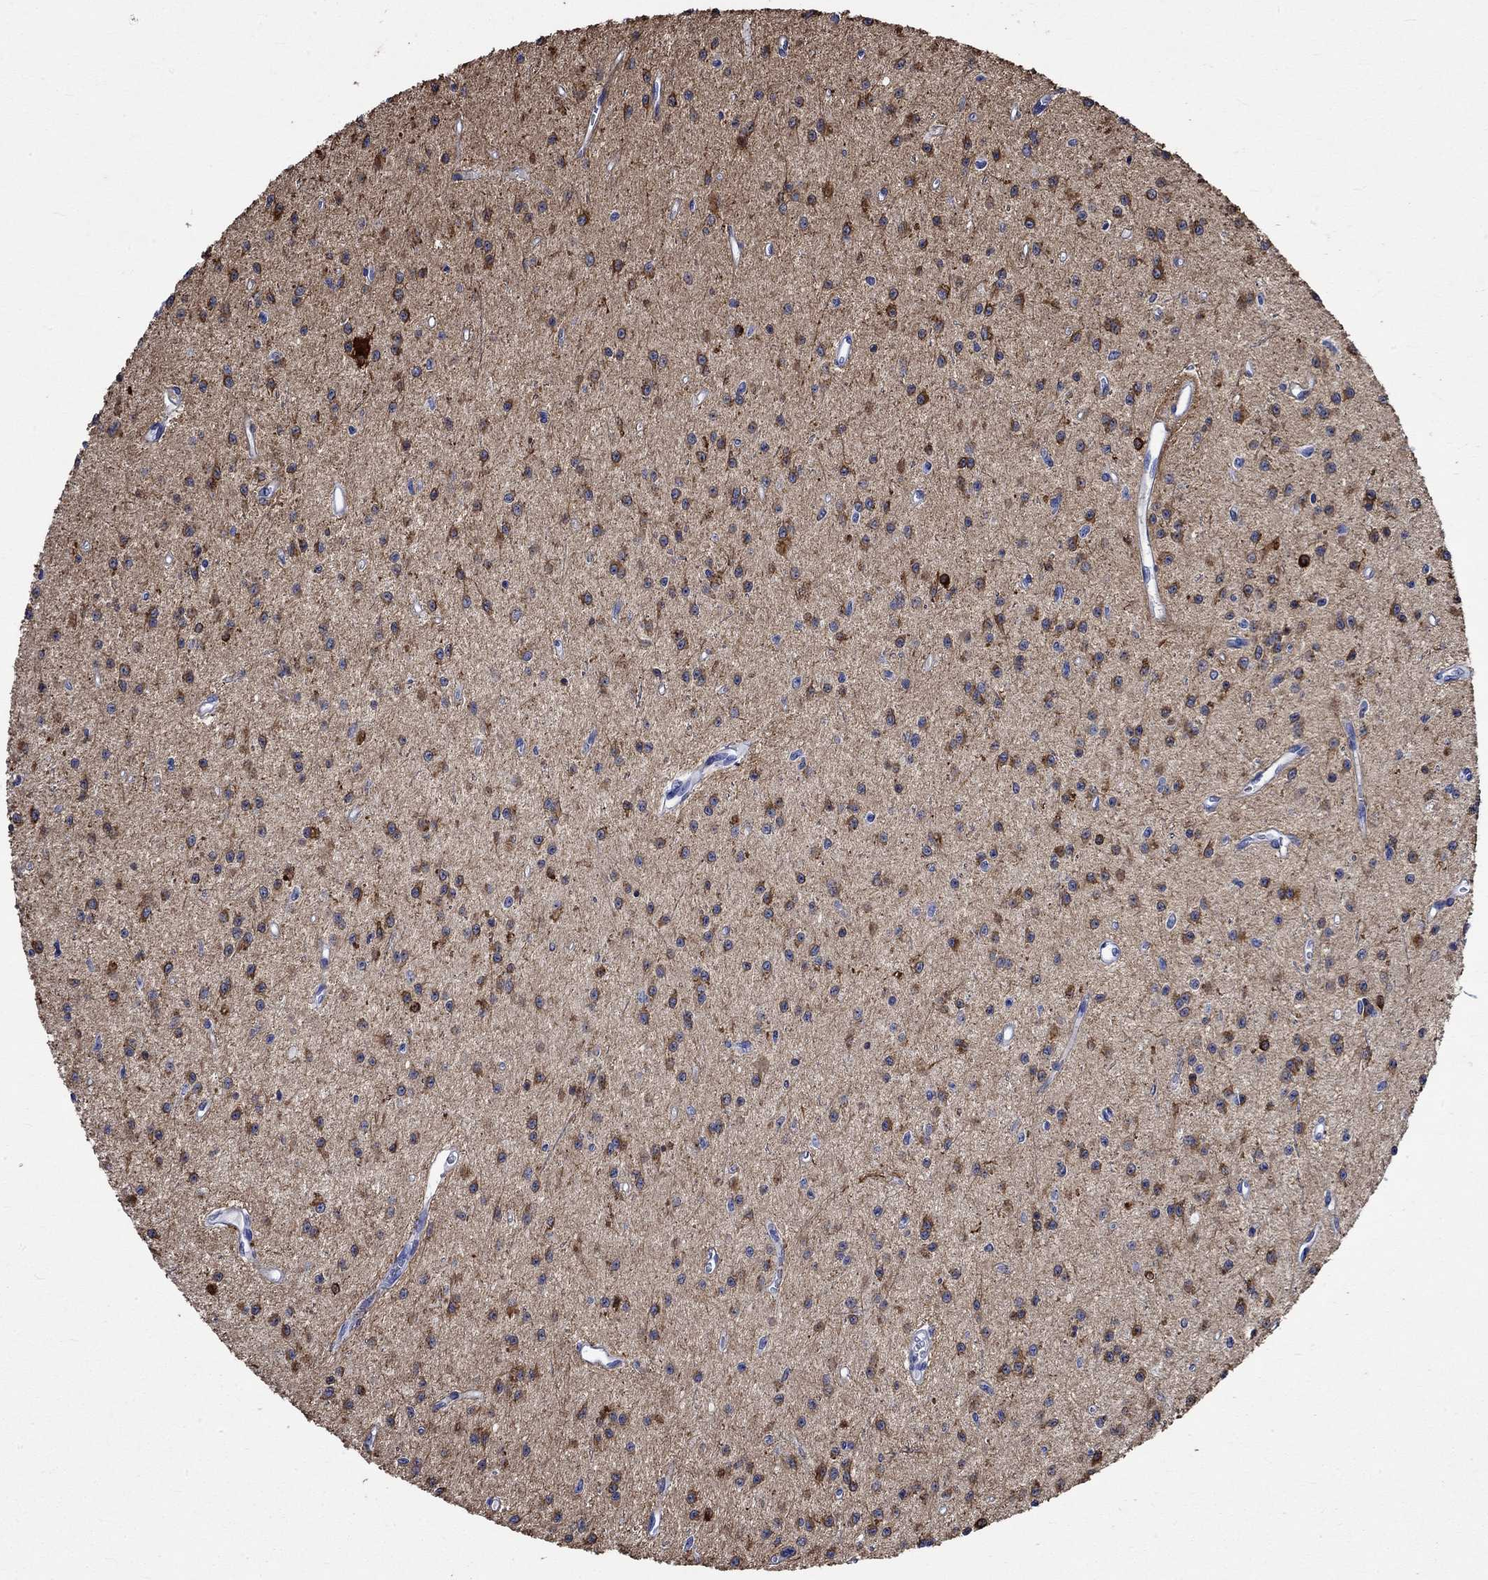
{"staining": {"intensity": "strong", "quantity": ">75%", "location": "cytoplasmic/membranous"}, "tissue": "glioma", "cell_type": "Tumor cells", "image_type": "cancer", "snomed": [{"axis": "morphology", "description": "Glioma, malignant, Low grade"}, {"axis": "topography", "description": "Brain"}], "caption": "Protein staining of malignant glioma (low-grade) tissue demonstrates strong cytoplasmic/membranous expression in about >75% of tumor cells. (IHC, brightfield microscopy, high magnification).", "gene": "CRYAB", "patient": {"sex": "female", "age": 45}}